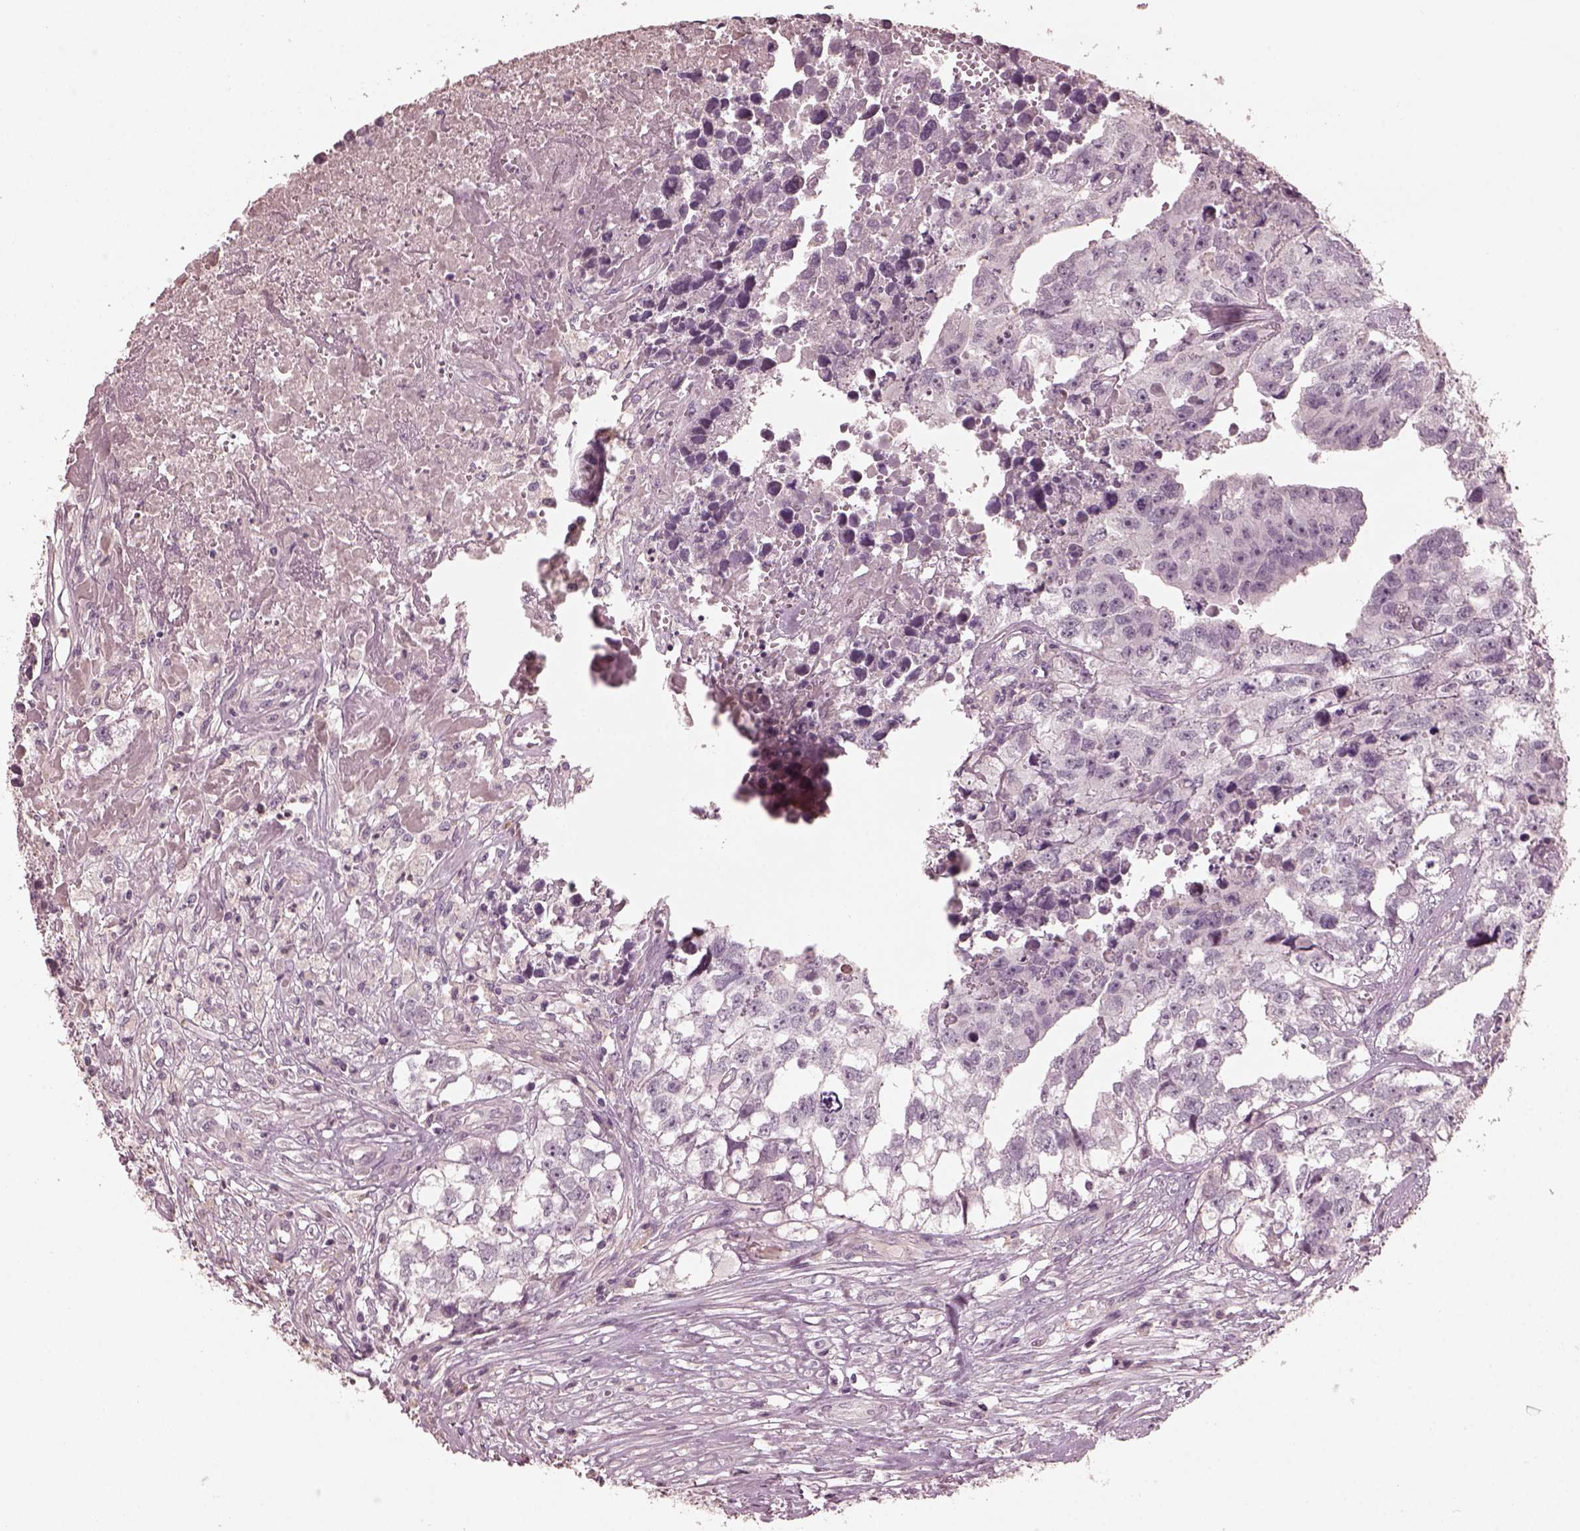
{"staining": {"intensity": "negative", "quantity": "none", "location": "none"}, "tissue": "testis cancer", "cell_type": "Tumor cells", "image_type": "cancer", "snomed": [{"axis": "morphology", "description": "Carcinoma, Embryonal, NOS"}, {"axis": "morphology", "description": "Teratoma, malignant, NOS"}, {"axis": "topography", "description": "Testis"}], "caption": "This is an immunohistochemistry (IHC) histopathology image of human testis teratoma (malignant). There is no staining in tumor cells.", "gene": "OPTC", "patient": {"sex": "male", "age": 44}}